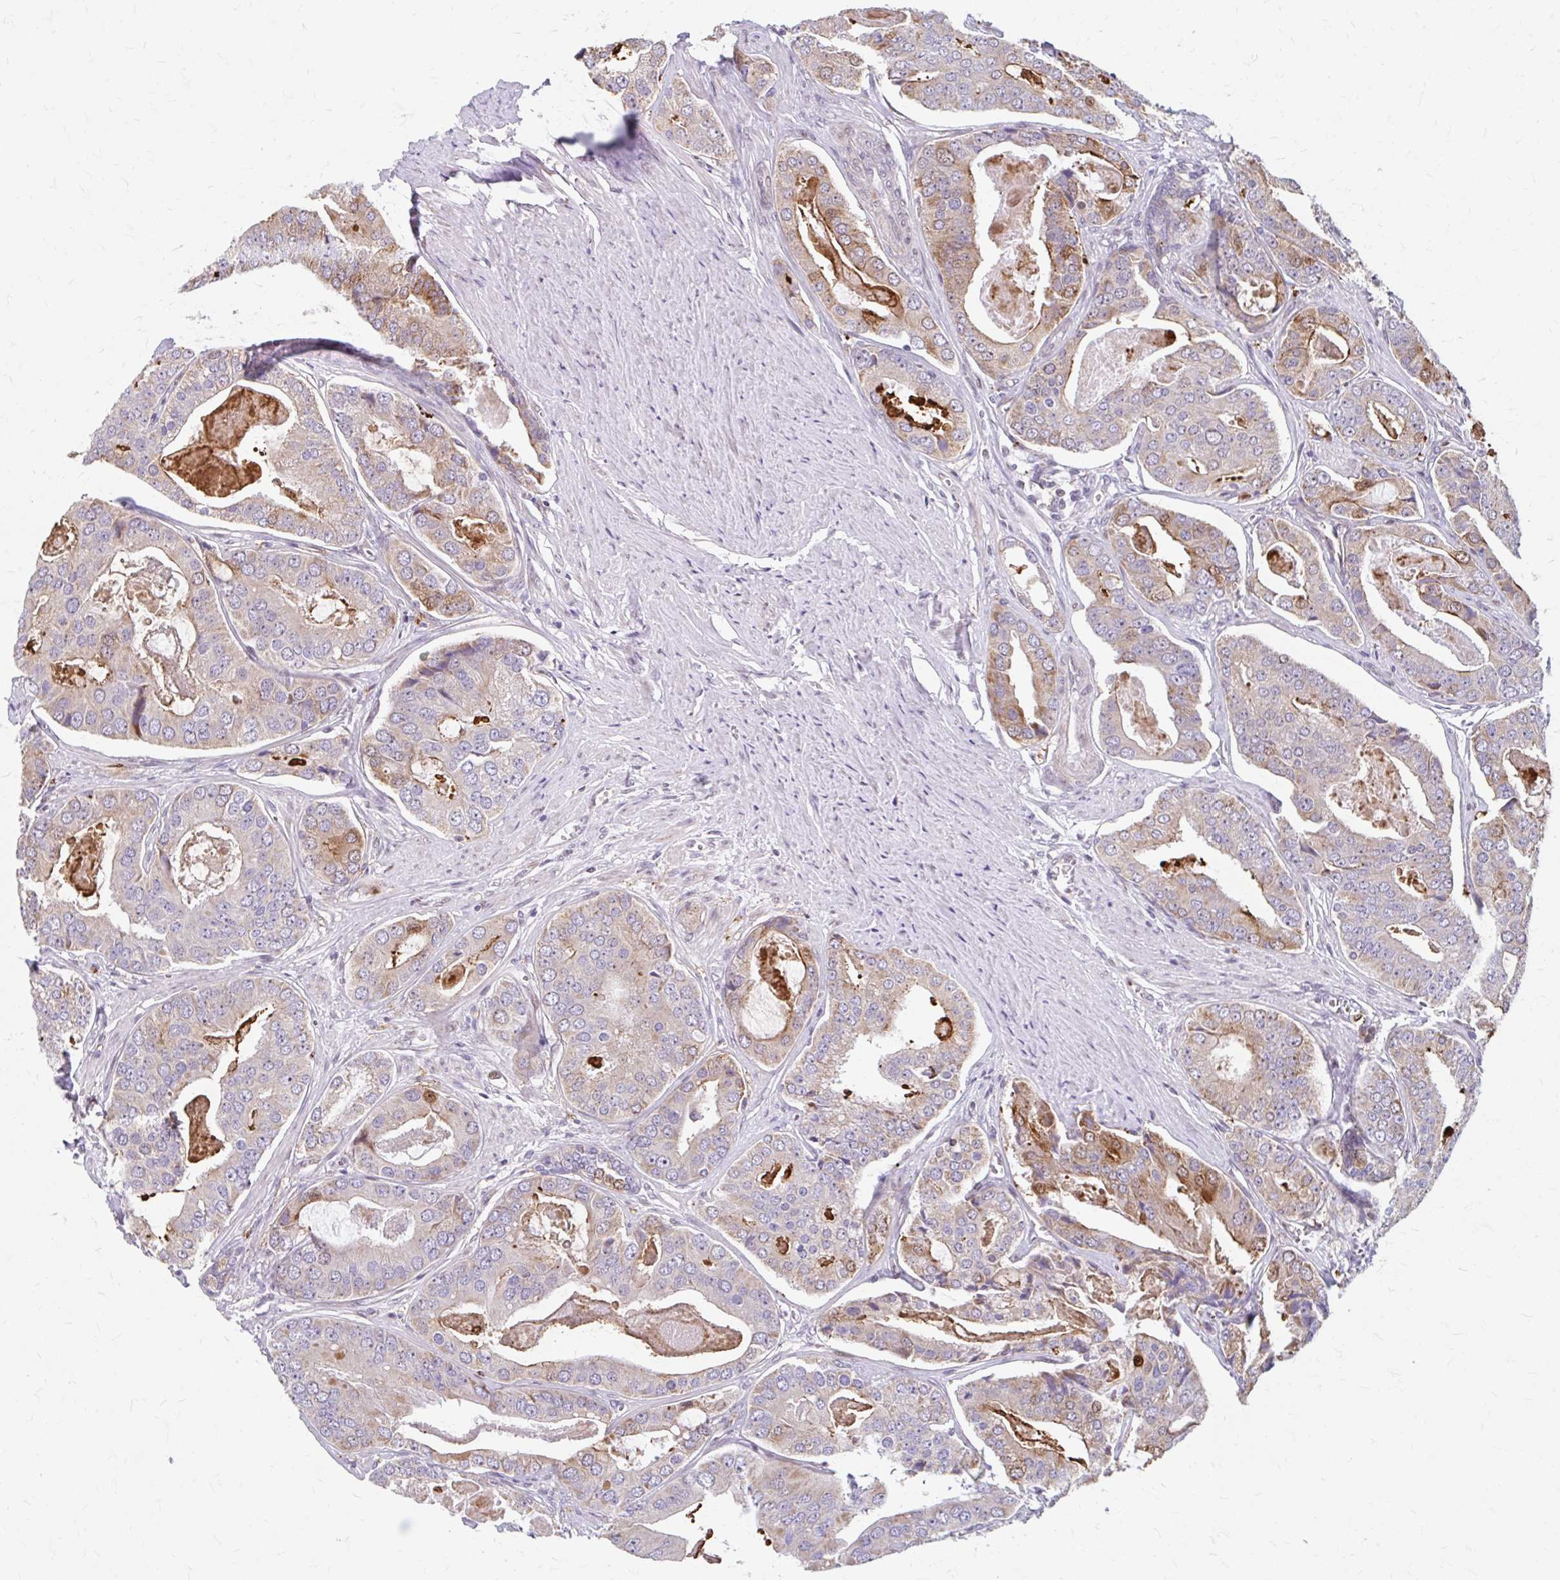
{"staining": {"intensity": "moderate", "quantity": "25%-75%", "location": "cytoplasmic/membranous"}, "tissue": "prostate cancer", "cell_type": "Tumor cells", "image_type": "cancer", "snomed": [{"axis": "morphology", "description": "Adenocarcinoma, High grade"}, {"axis": "topography", "description": "Prostate"}], "caption": "Immunohistochemistry (DAB (3,3'-diaminobenzidine)) staining of prostate cancer exhibits moderate cytoplasmic/membranous protein staining in about 25%-75% of tumor cells.", "gene": "BEAN1", "patient": {"sex": "male", "age": 71}}